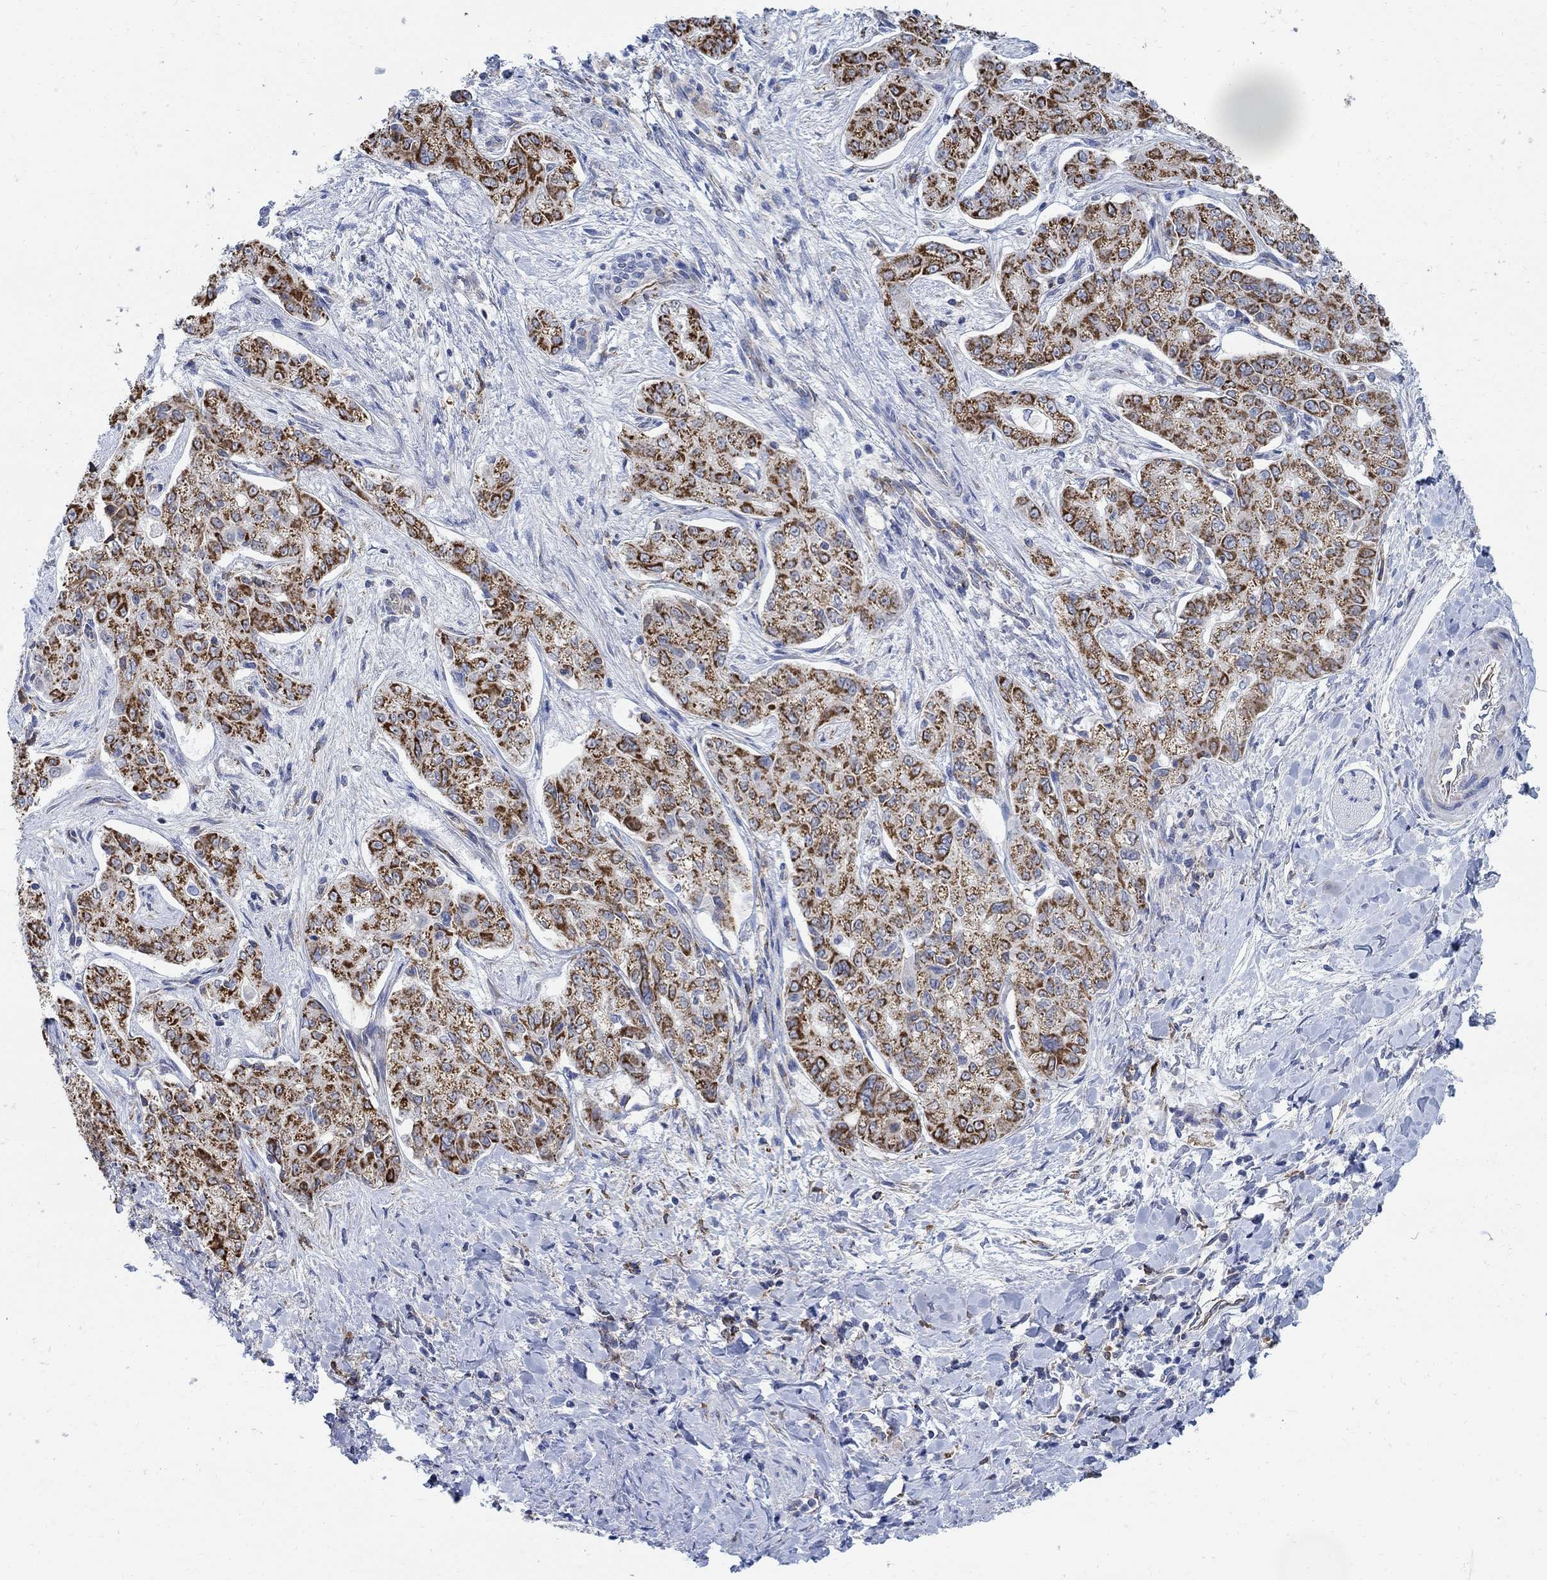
{"staining": {"intensity": "strong", "quantity": "25%-75%", "location": "cytoplasmic/membranous"}, "tissue": "liver cancer", "cell_type": "Tumor cells", "image_type": "cancer", "snomed": [{"axis": "morphology", "description": "Cholangiocarcinoma"}, {"axis": "topography", "description": "Liver"}], "caption": "Immunohistochemical staining of liver cancer (cholangiocarcinoma) reveals high levels of strong cytoplasmic/membranous expression in approximately 25%-75% of tumor cells.", "gene": "PHF21B", "patient": {"sex": "female", "age": 47}}